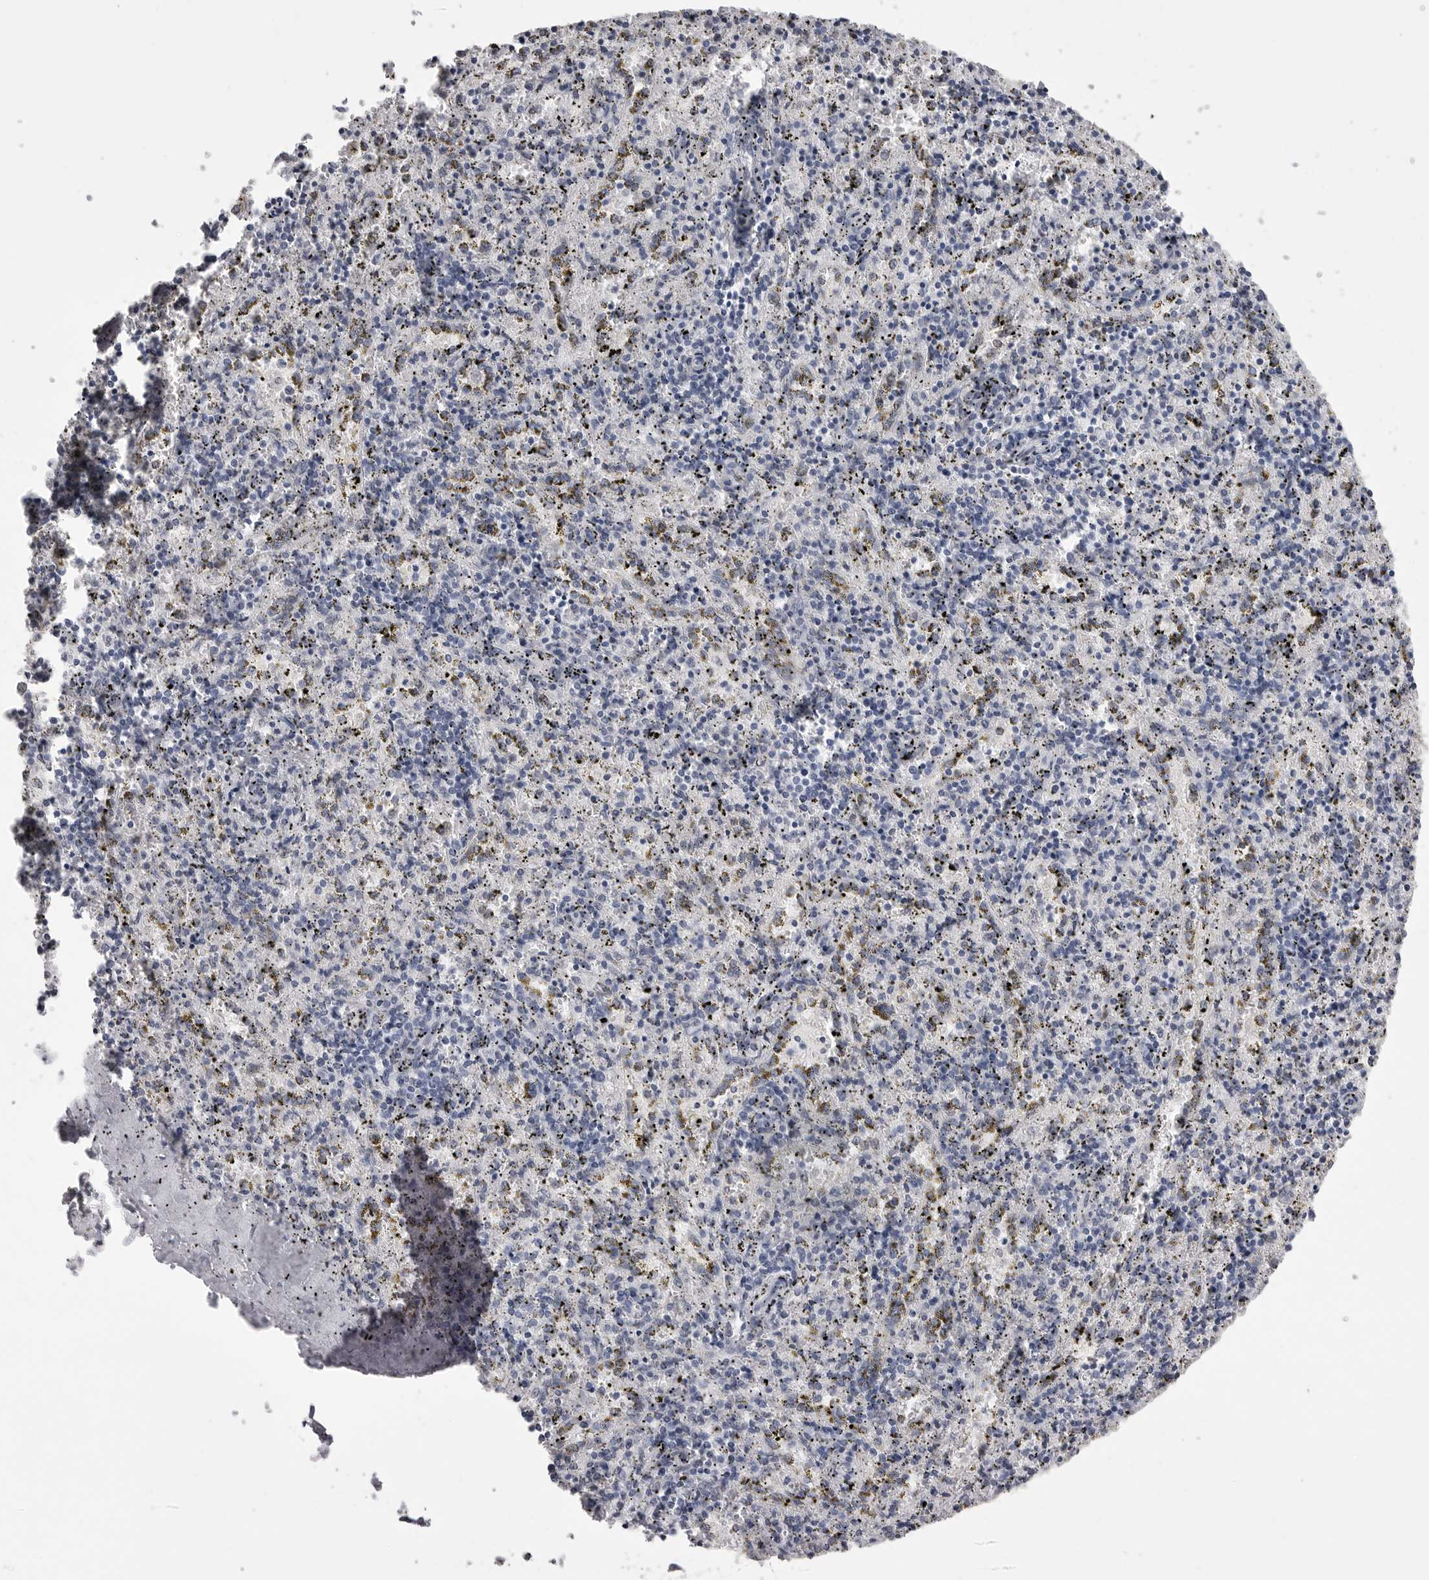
{"staining": {"intensity": "negative", "quantity": "none", "location": "none"}, "tissue": "spleen", "cell_type": "Cells in red pulp", "image_type": "normal", "snomed": [{"axis": "morphology", "description": "Normal tissue, NOS"}, {"axis": "topography", "description": "Spleen"}], "caption": "The image reveals no significant staining in cells in red pulp of spleen.", "gene": "ICAM5", "patient": {"sex": "male", "age": 11}}